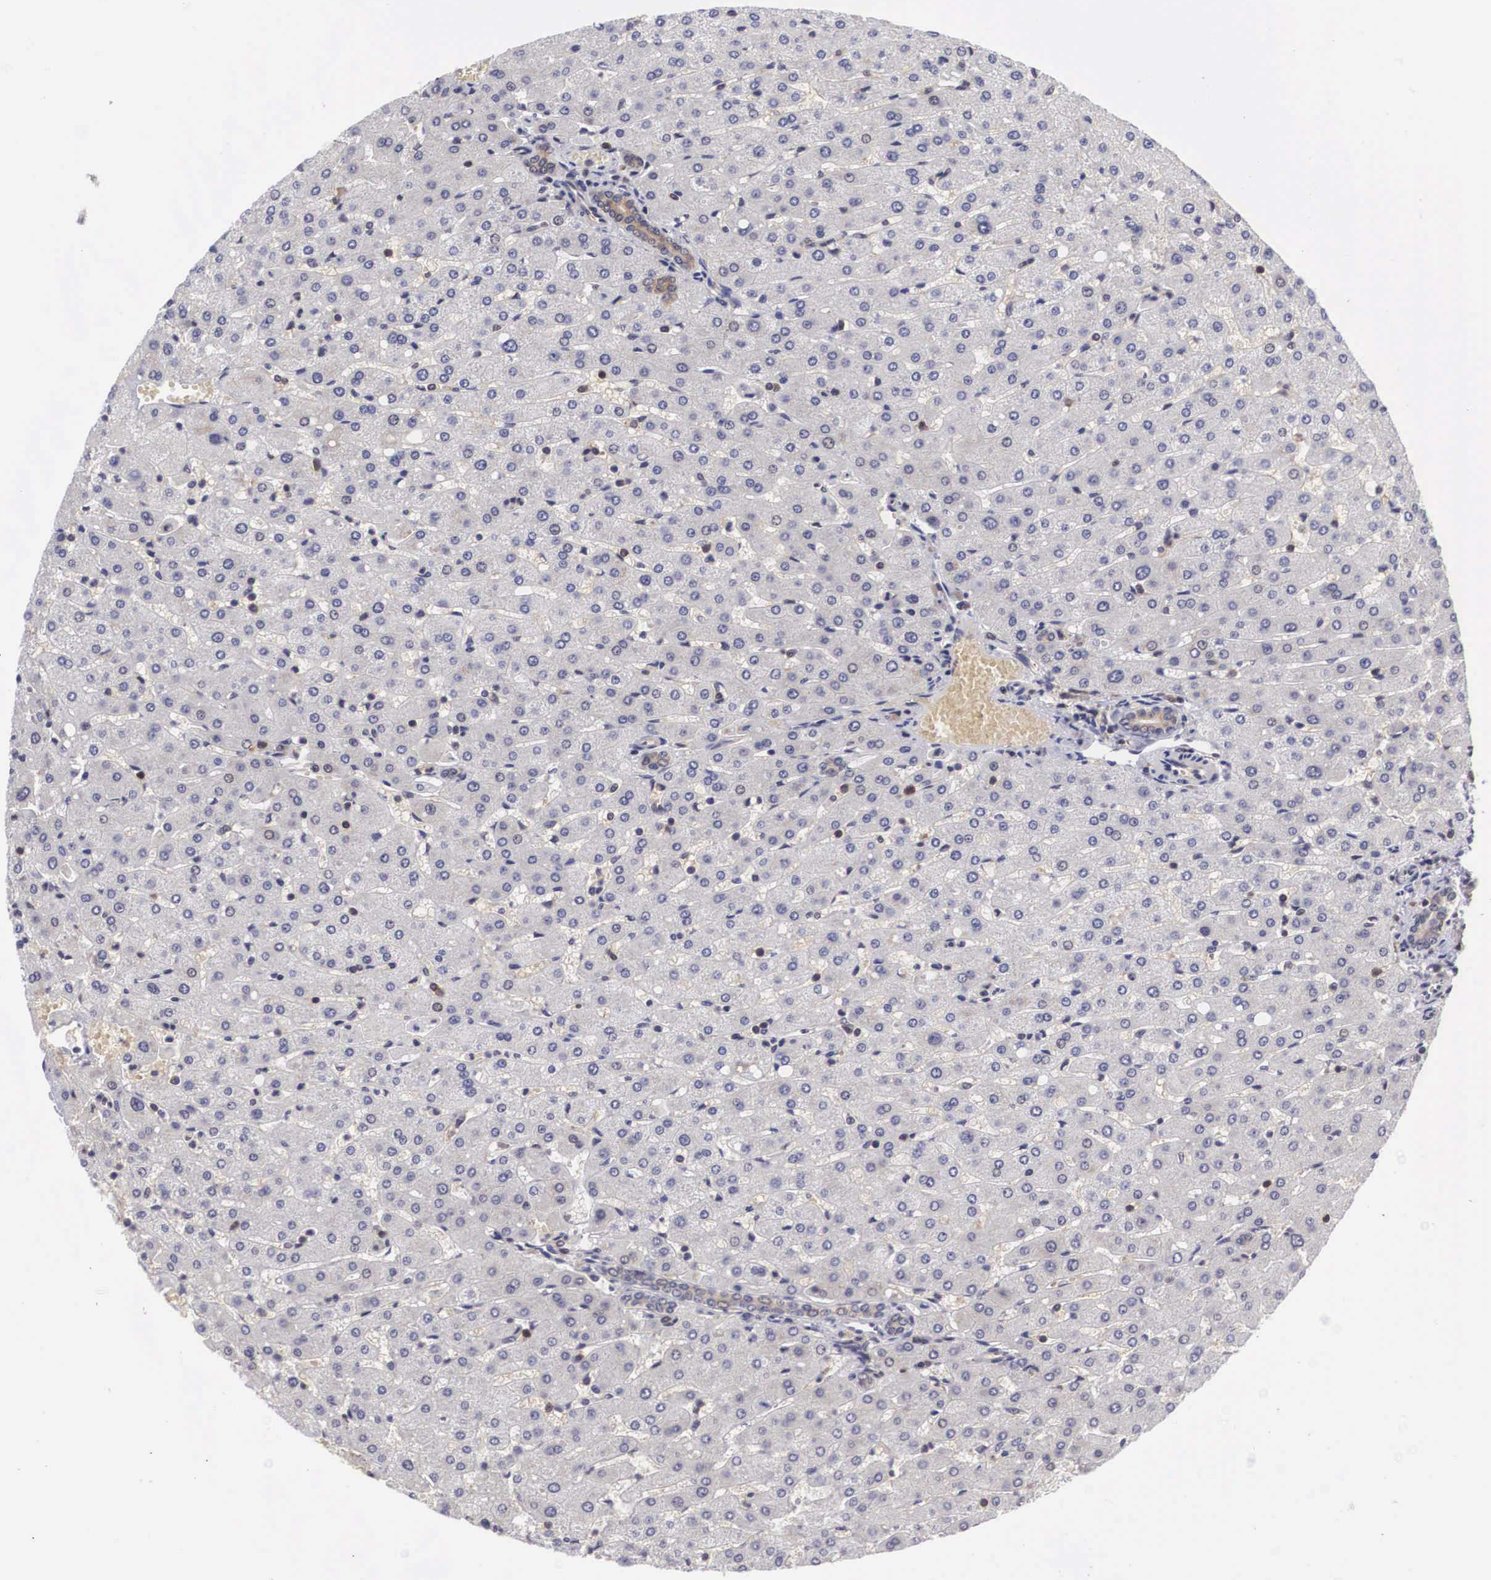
{"staining": {"intensity": "moderate", "quantity": "25%-75%", "location": "cytoplasmic/membranous,nuclear"}, "tissue": "liver", "cell_type": "Cholangiocytes", "image_type": "normal", "snomed": [{"axis": "morphology", "description": "Normal tissue, NOS"}, {"axis": "topography", "description": "Liver"}], "caption": "Immunohistochemistry (IHC) of benign liver reveals medium levels of moderate cytoplasmic/membranous,nuclear staining in approximately 25%-75% of cholangiocytes. (Stains: DAB (3,3'-diaminobenzidine) in brown, nuclei in blue, Microscopy: brightfield microscopy at high magnification).", "gene": "ADSL", "patient": {"sex": "female", "age": 30}}